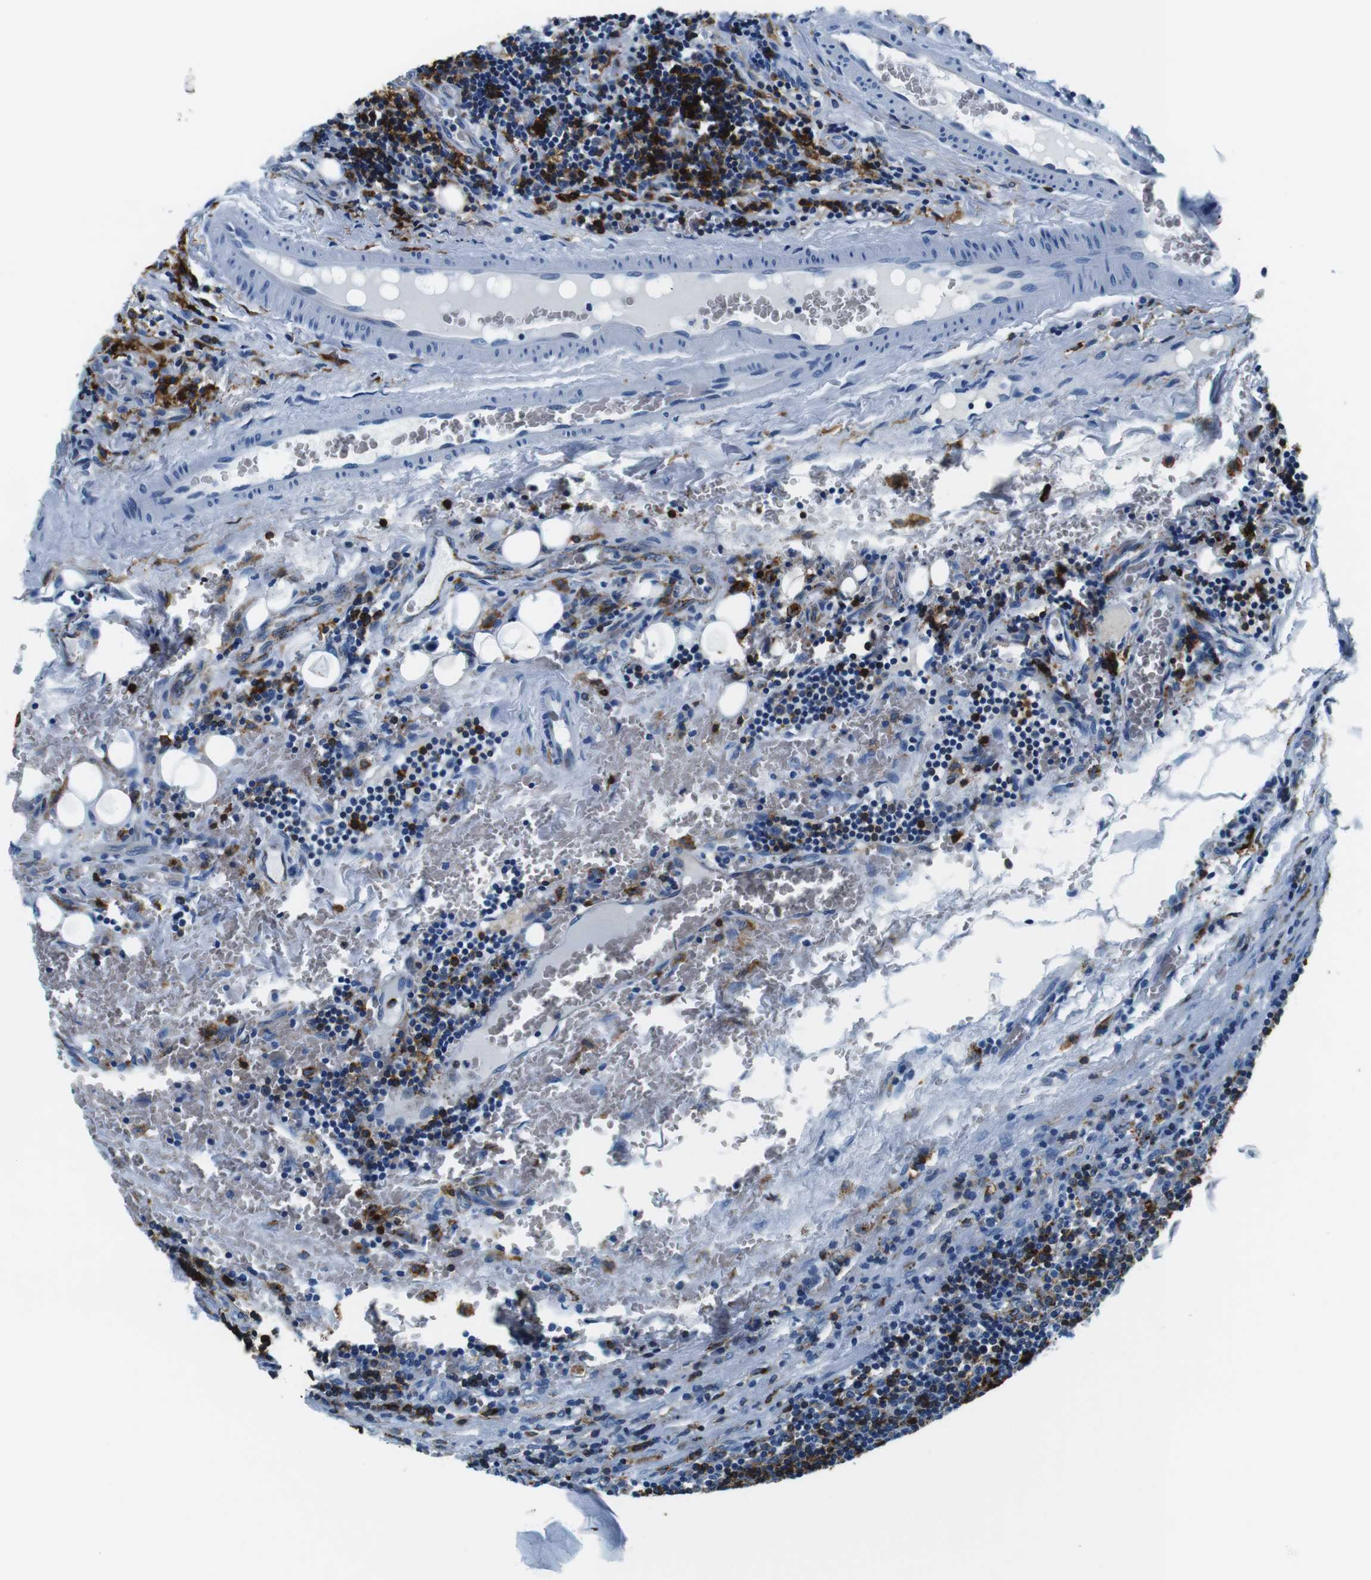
{"staining": {"intensity": "strong", "quantity": "<25%", "location": "cytoplasmic/membranous"}, "tissue": "lymph node", "cell_type": "Germinal center cells", "image_type": "normal", "snomed": [{"axis": "morphology", "description": "Normal tissue, NOS"}, {"axis": "topography", "description": "Lymph node"}, {"axis": "topography", "description": "Salivary gland"}], "caption": "A medium amount of strong cytoplasmic/membranous expression is present in approximately <25% of germinal center cells in normal lymph node.", "gene": "HLA", "patient": {"sex": "male", "age": 8}}